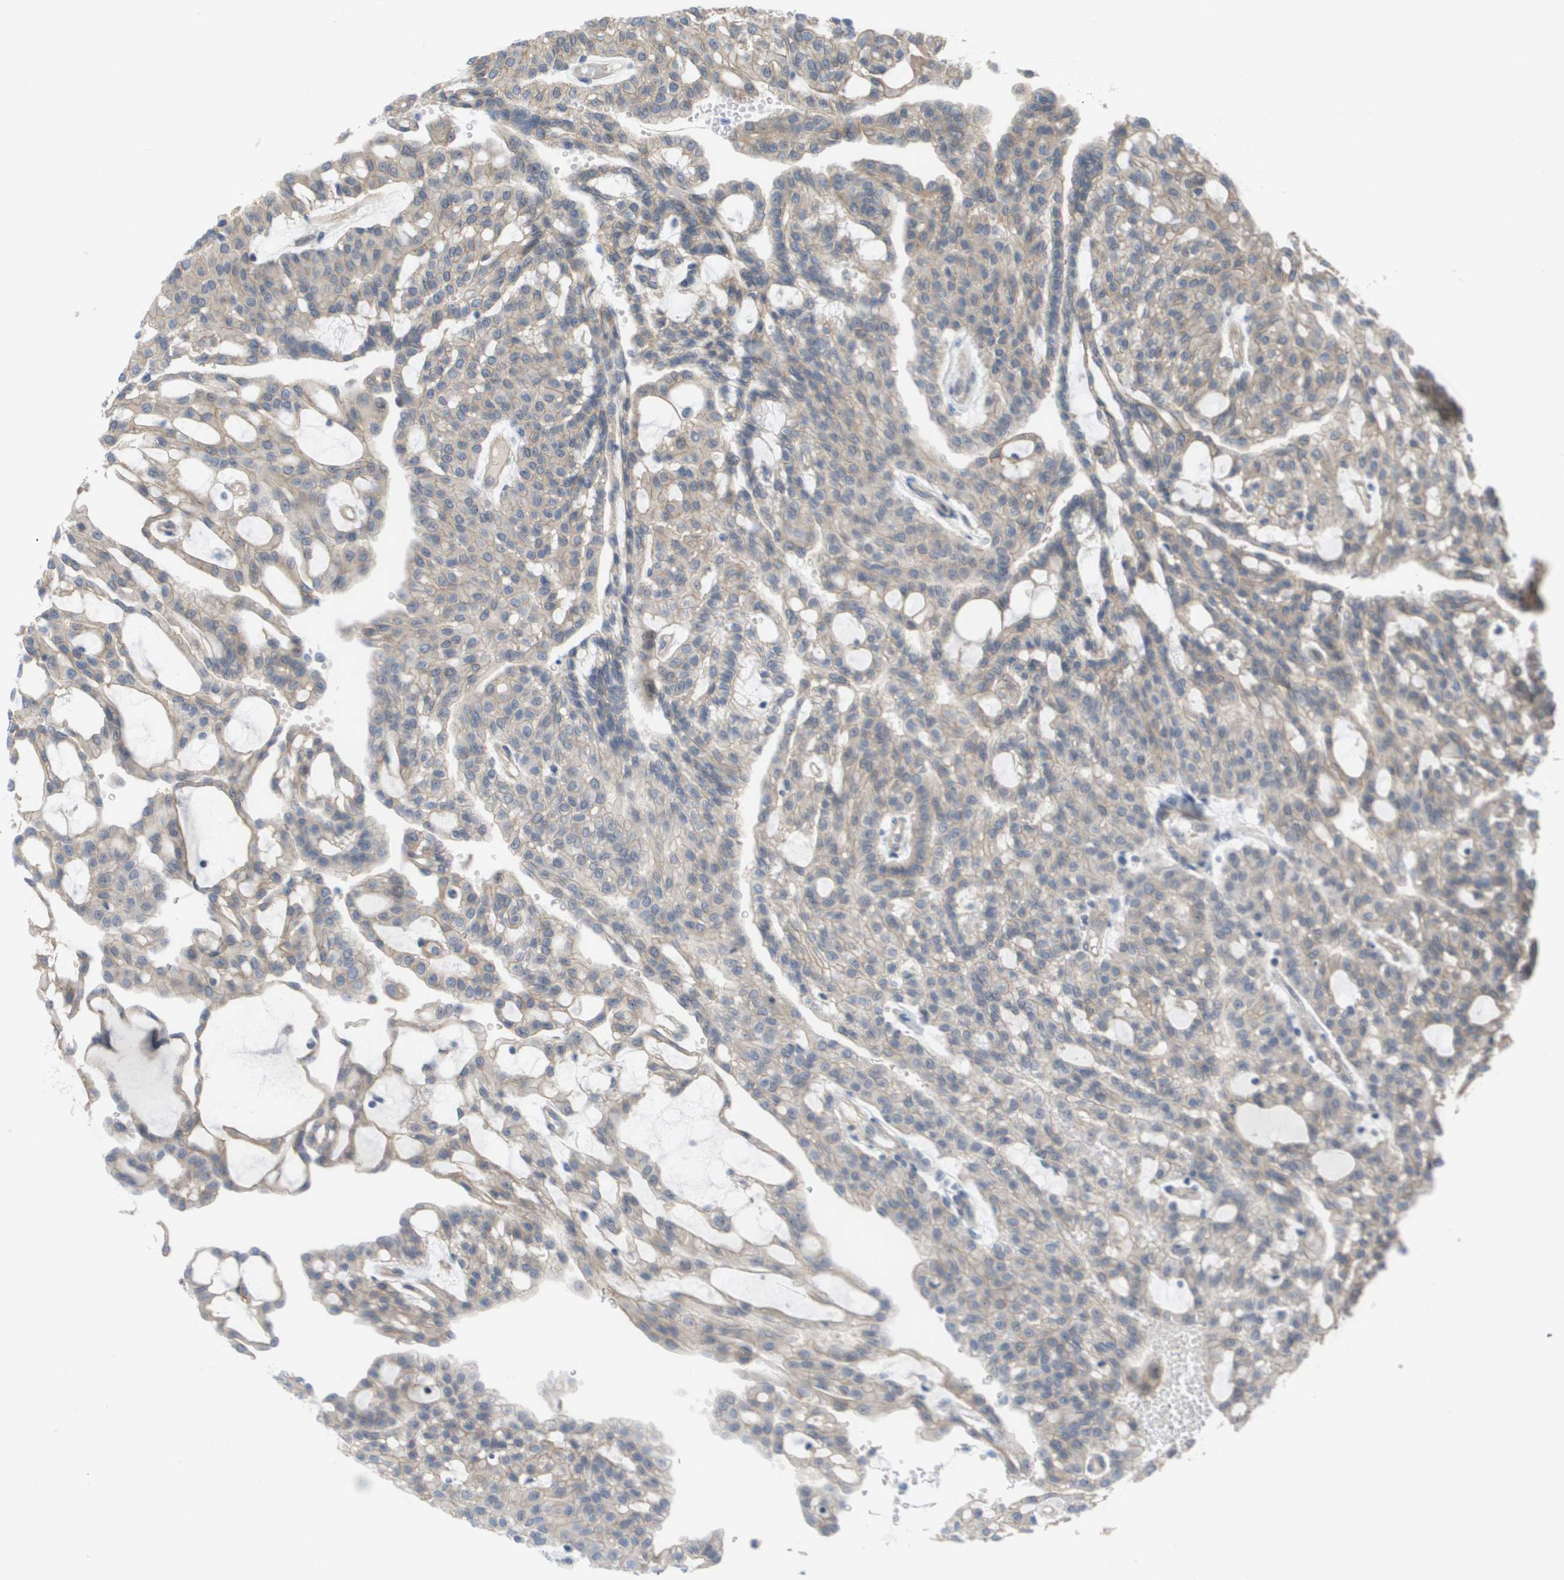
{"staining": {"intensity": "weak", "quantity": "25%-75%", "location": "cytoplasmic/membranous"}, "tissue": "renal cancer", "cell_type": "Tumor cells", "image_type": "cancer", "snomed": [{"axis": "morphology", "description": "Adenocarcinoma, NOS"}, {"axis": "topography", "description": "Kidney"}], "caption": "Tumor cells reveal low levels of weak cytoplasmic/membranous positivity in about 25%-75% of cells in renal cancer.", "gene": "MTARC2", "patient": {"sex": "male", "age": 63}}